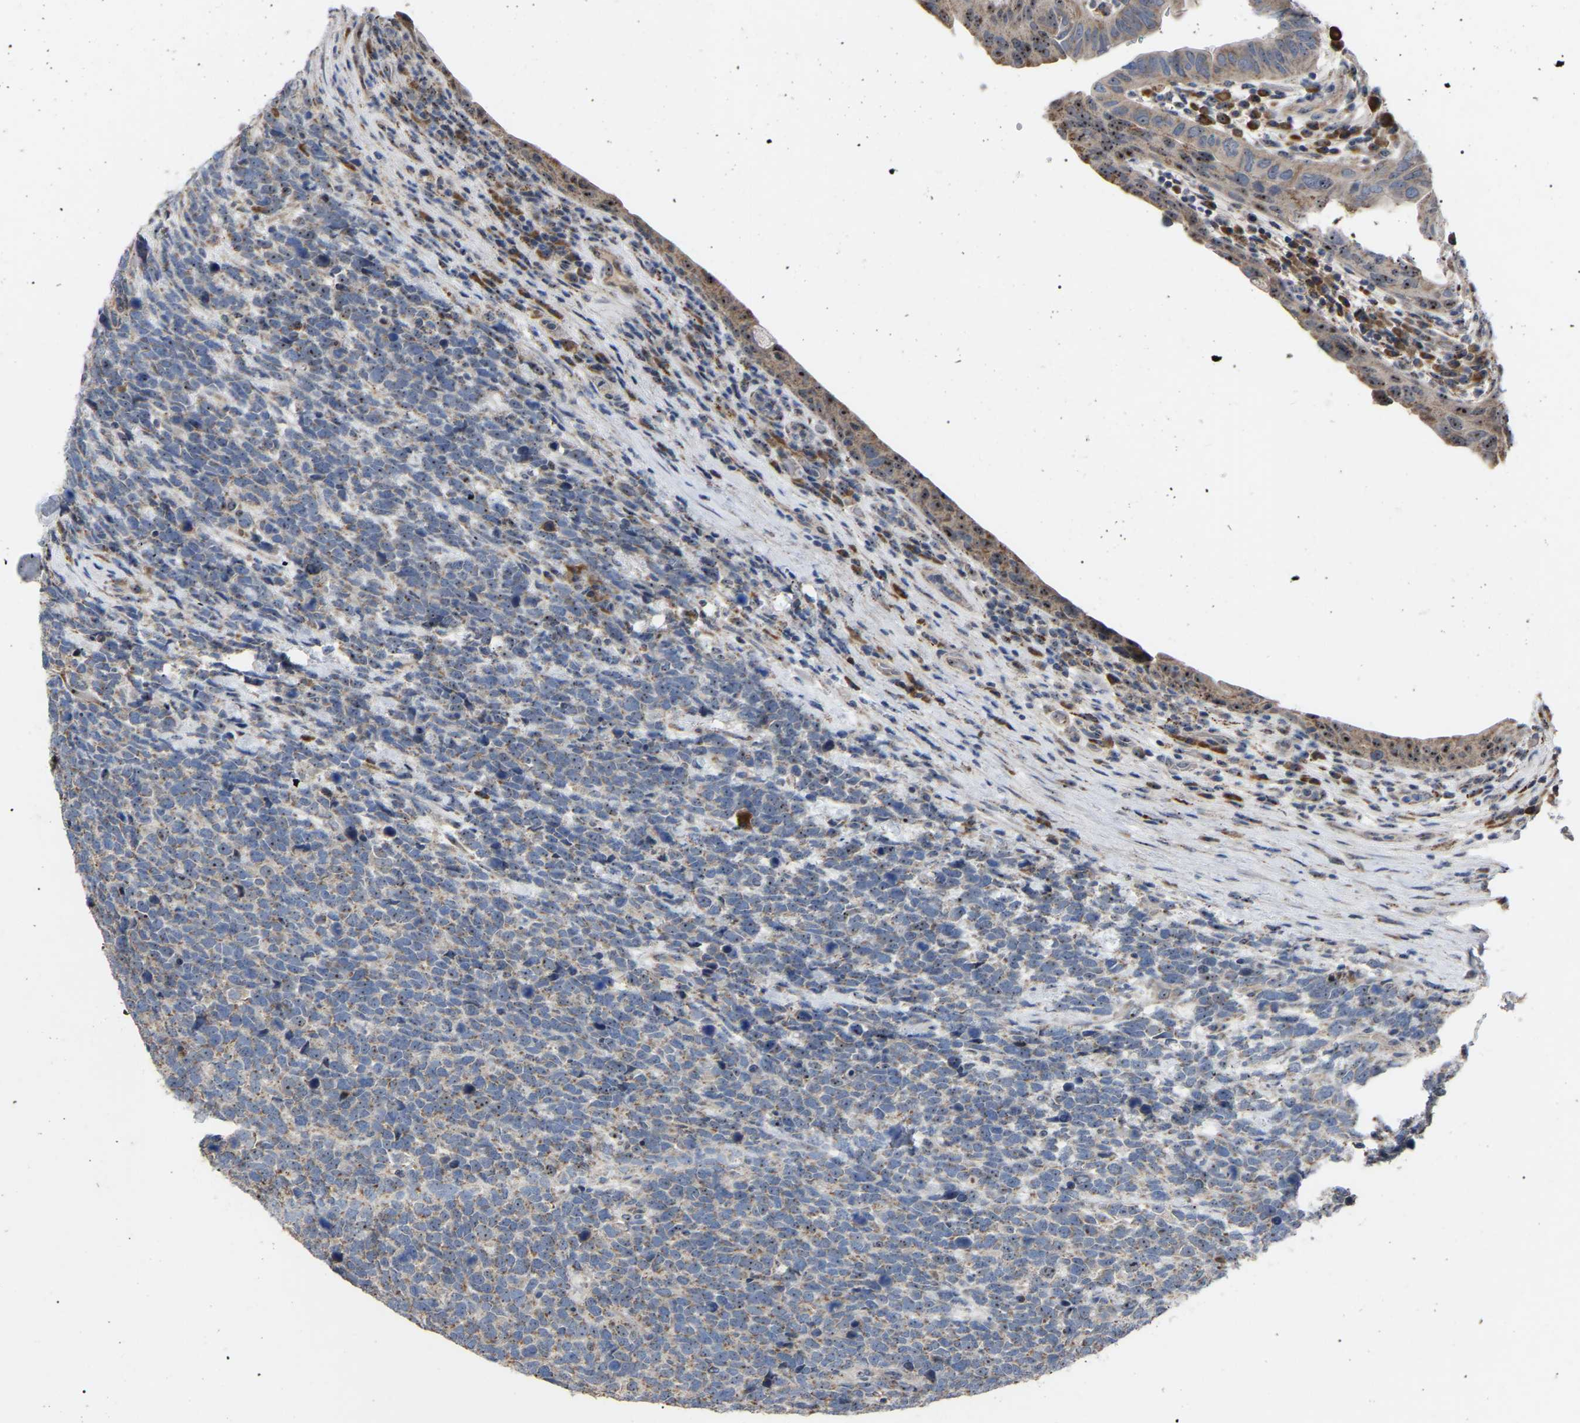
{"staining": {"intensity": "weak", "quantity": "25%-75%", "location": "nuclear"}, "tissue": "urothelial cancer", "cell_type": "Tumor cells", "image_type": "cancer", "snomed": [{"axis": "morphology", "description": "Urothelial carcinoma, High grade"}, {"axis": "topography", "description": "Urinary bladder"}], "caption": "Protein expression analysis of human urothelial cancer reveals weak nuclear expression in about 25%-75% of tumor cells.", "gene": "NOP53", "patient": {"sex": "female", "age": 82}}